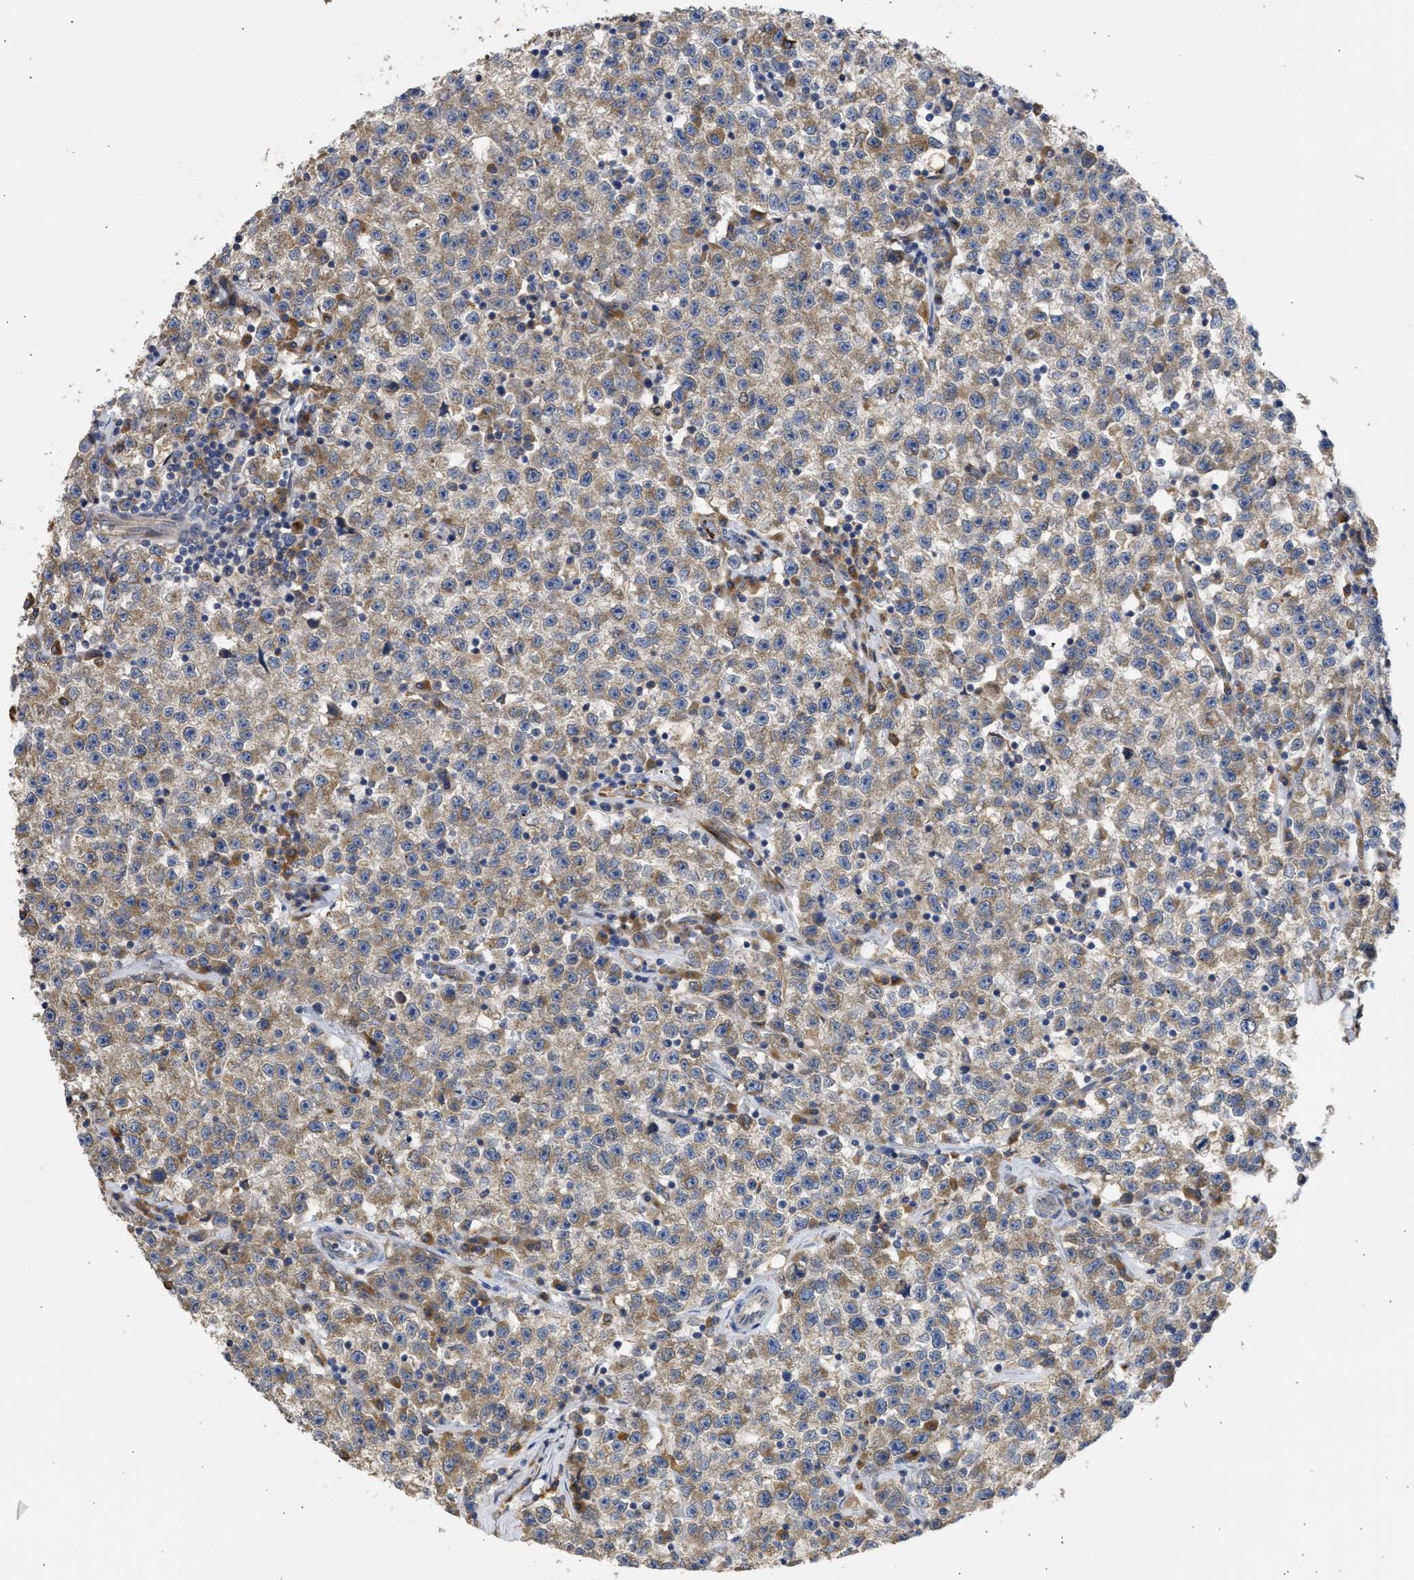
{"staining": {"intensity": "weak", "quantity": ">75%", "location": "cytoplasmic/membranous"}, "tissue": "testis cancer", "cell_type": "Tumor cells", "image_type": "cancer", "snomed": [{"axis": "morphology", "description": "Seminoma, NOS"}, {"axis": "topography", "description": "Testis"}], "caption": "Immunohistochemical staining of human testis cancer displays low levels of weak cytoplasmic/membranous protein expression in about >75% of tumor cells.", "gene": "TMED1", "patient": {"sex": "male", "age": 22}}